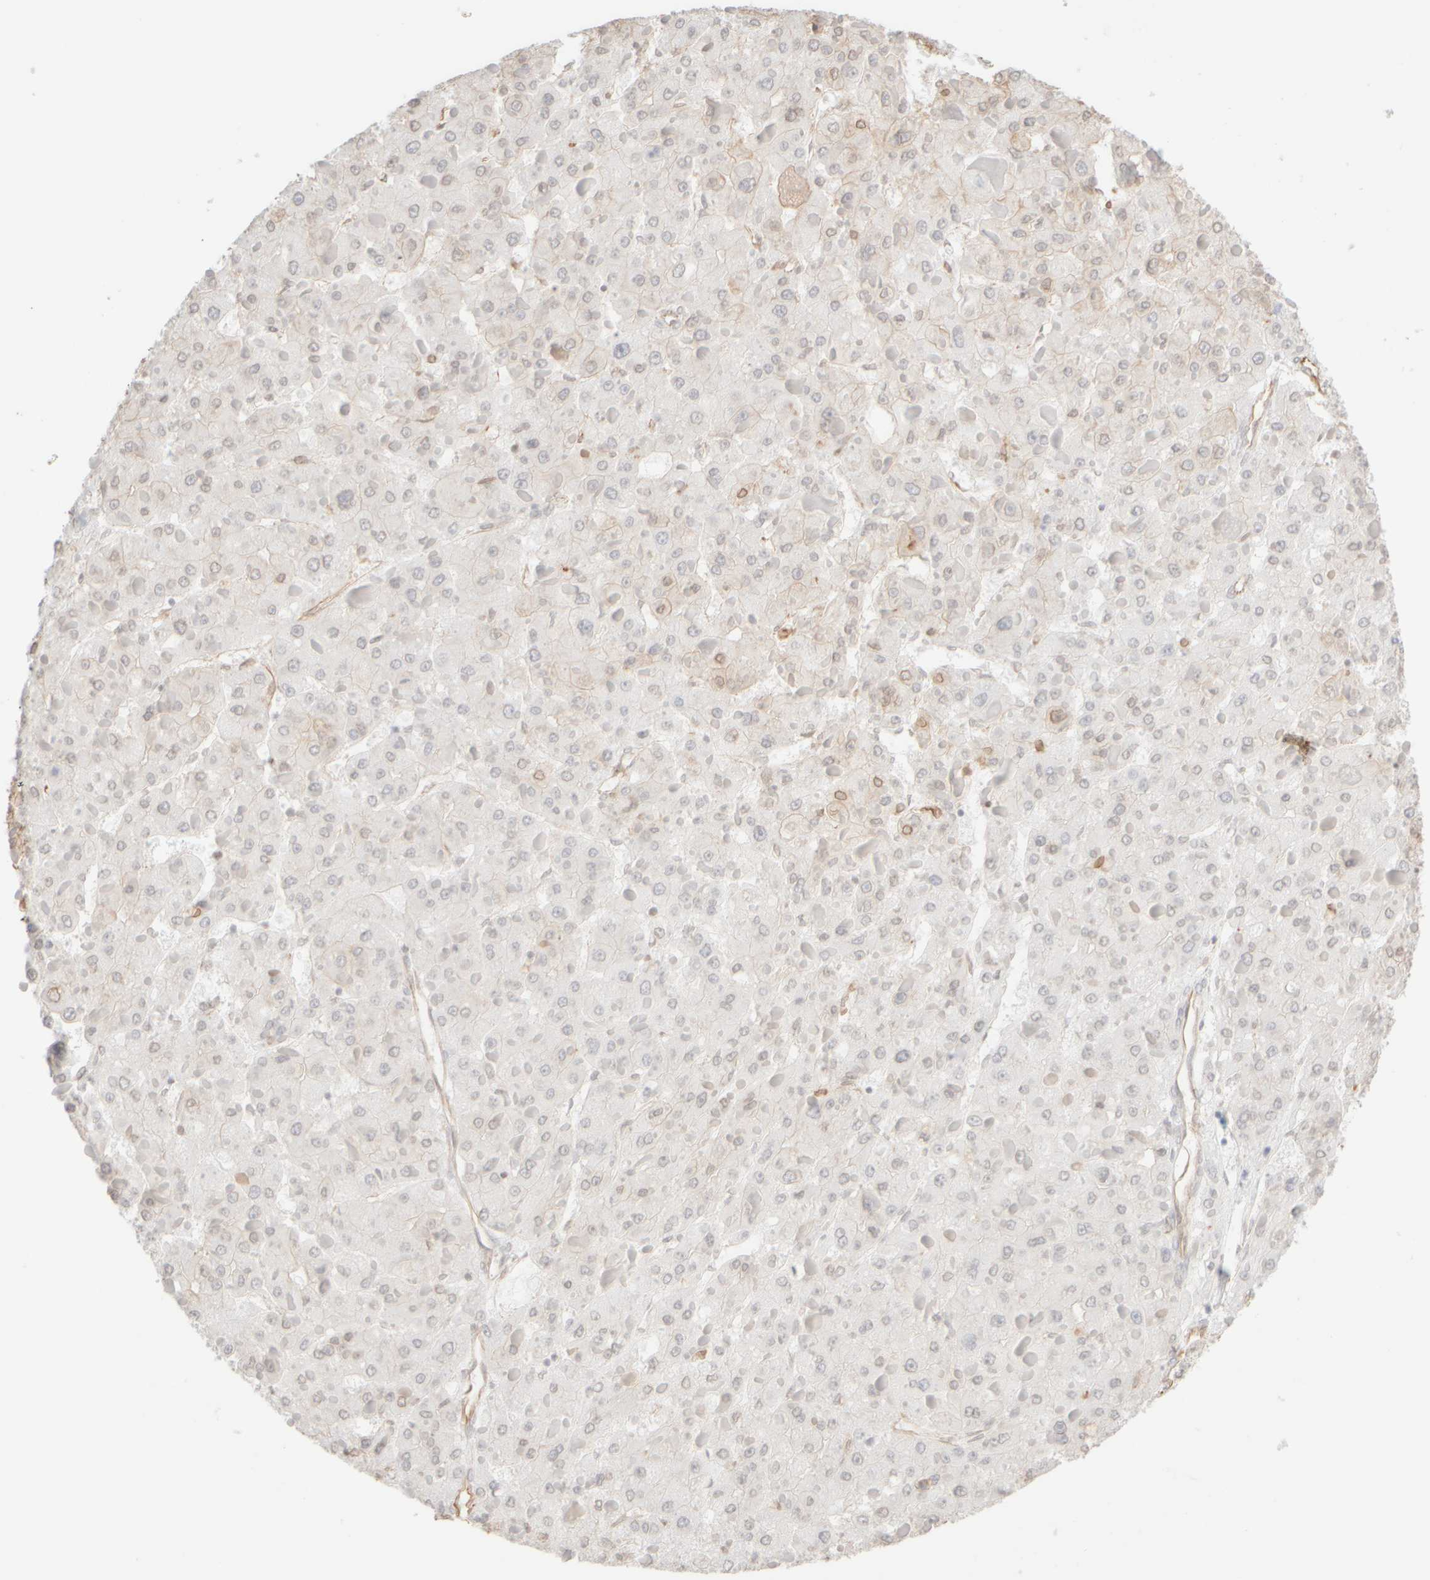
{"staining": {"intensity": "weak", "quantity": "<25%", "location": "cytoplasmic/membranous,nuclear"}, "tissue": "liver cancer", "cell_type": "Tumor cells", "image_type": "cancer", "snomed": [{"axis": "morphology", "description": "Carcinoma, Hepatocellular, NOS"}, {"axis": "topography", "description": "Liver"}], "caption": "Immunohistochemistry (IHC) histopathology image of neoplastic tissue: hepatocellular carcinoma (liver) stained with DAB shows no significant protein positivity in tumor cells. (DAB (3,3'-diaminobenzidine) immunohistochemistry (IHC), high magnification).", "gene": "KRT15", "patient": {"sex": "female", "age": 73}}